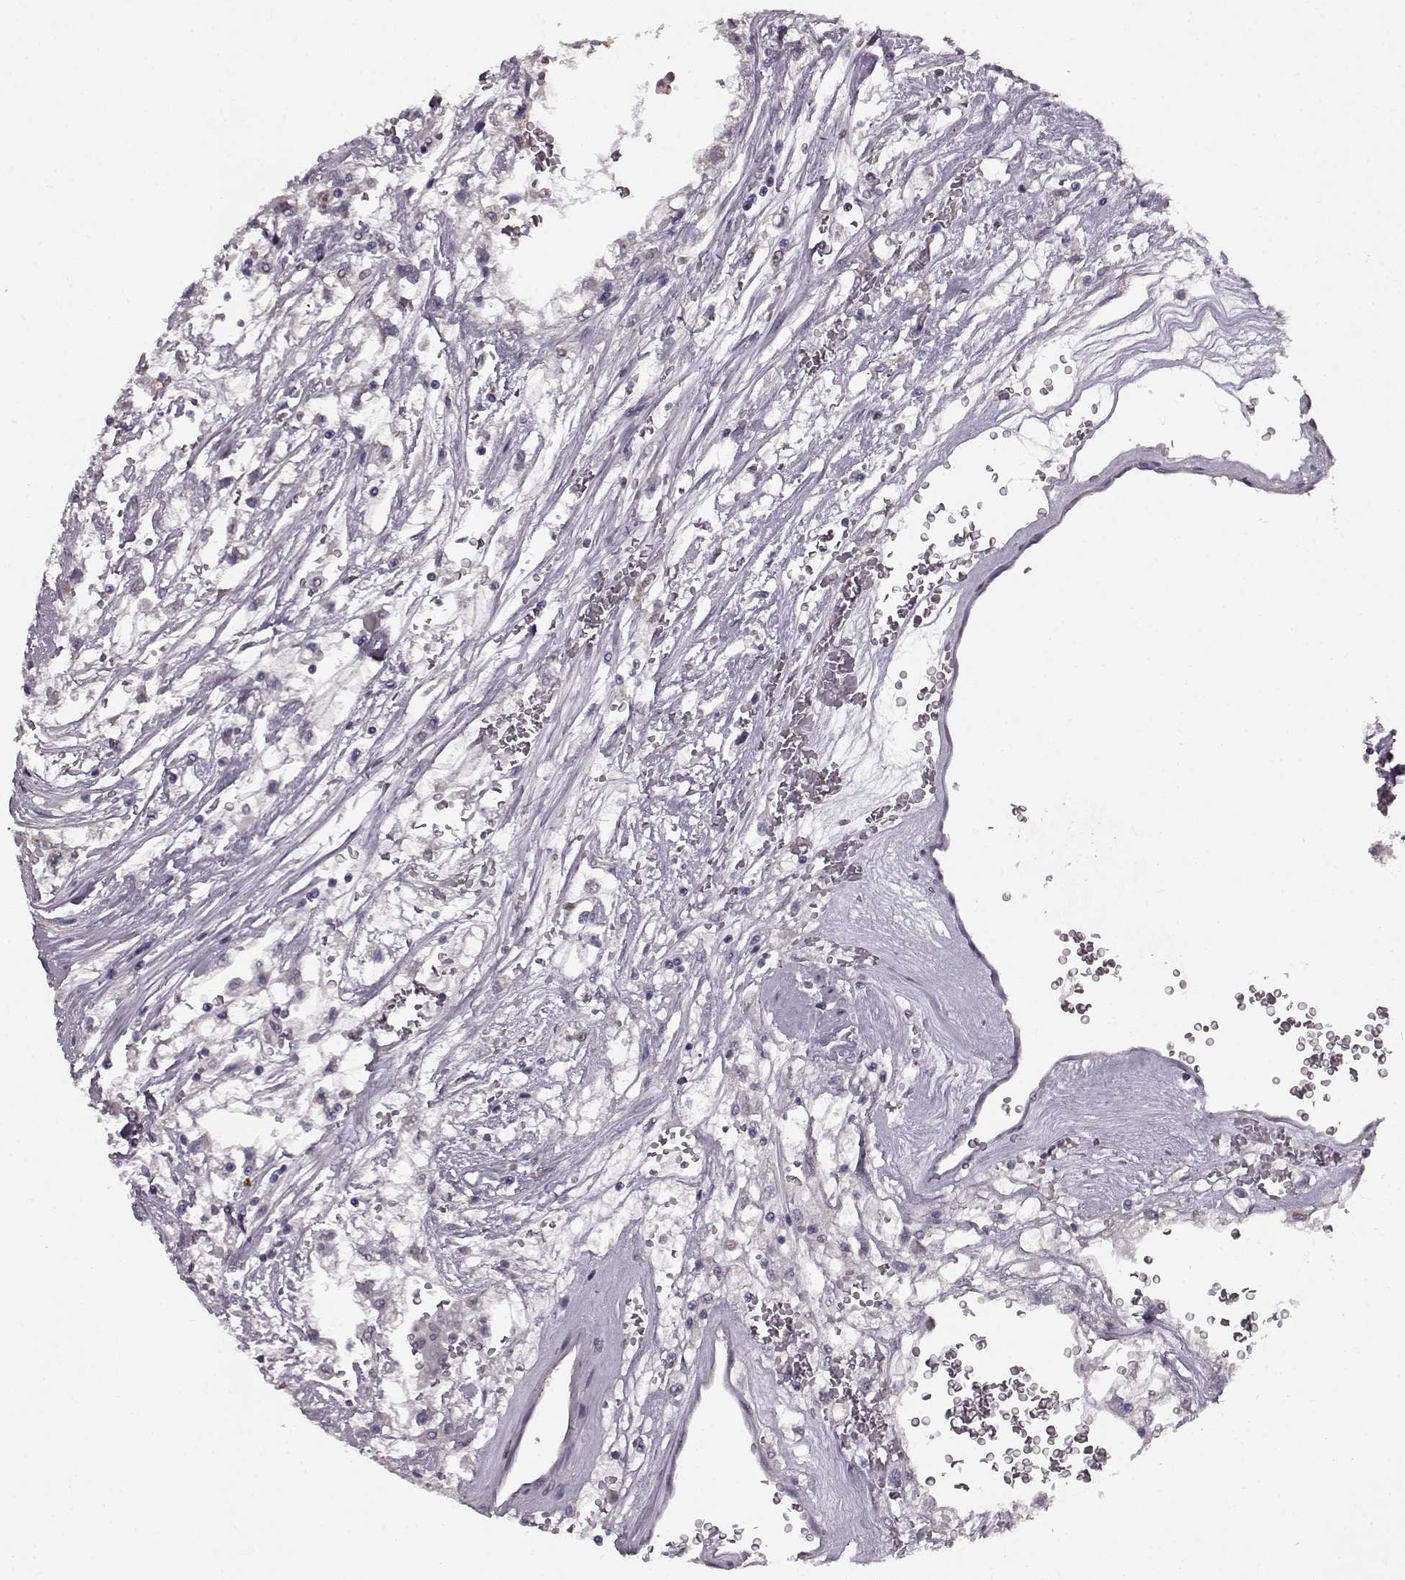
{"staining": {"intensity": "negative", "quantity": "none", "location": "none"}, "tissue": "renal cancer", "cell_type": "Tumor cells", "image_type": "cancer", "snomed": [{"axis": "morphology", "description": "Adenocarcinoma, NOS"}, {"axis": "topography", "description": "Kidney"}], "caption": "DAB immunohistochemical staining of renal cancer (adenocarcinoma) demonstrates no significant expression in tumor cells.", "gene": "RP1L1", "patient": {"sex": "male", "age": 59}}